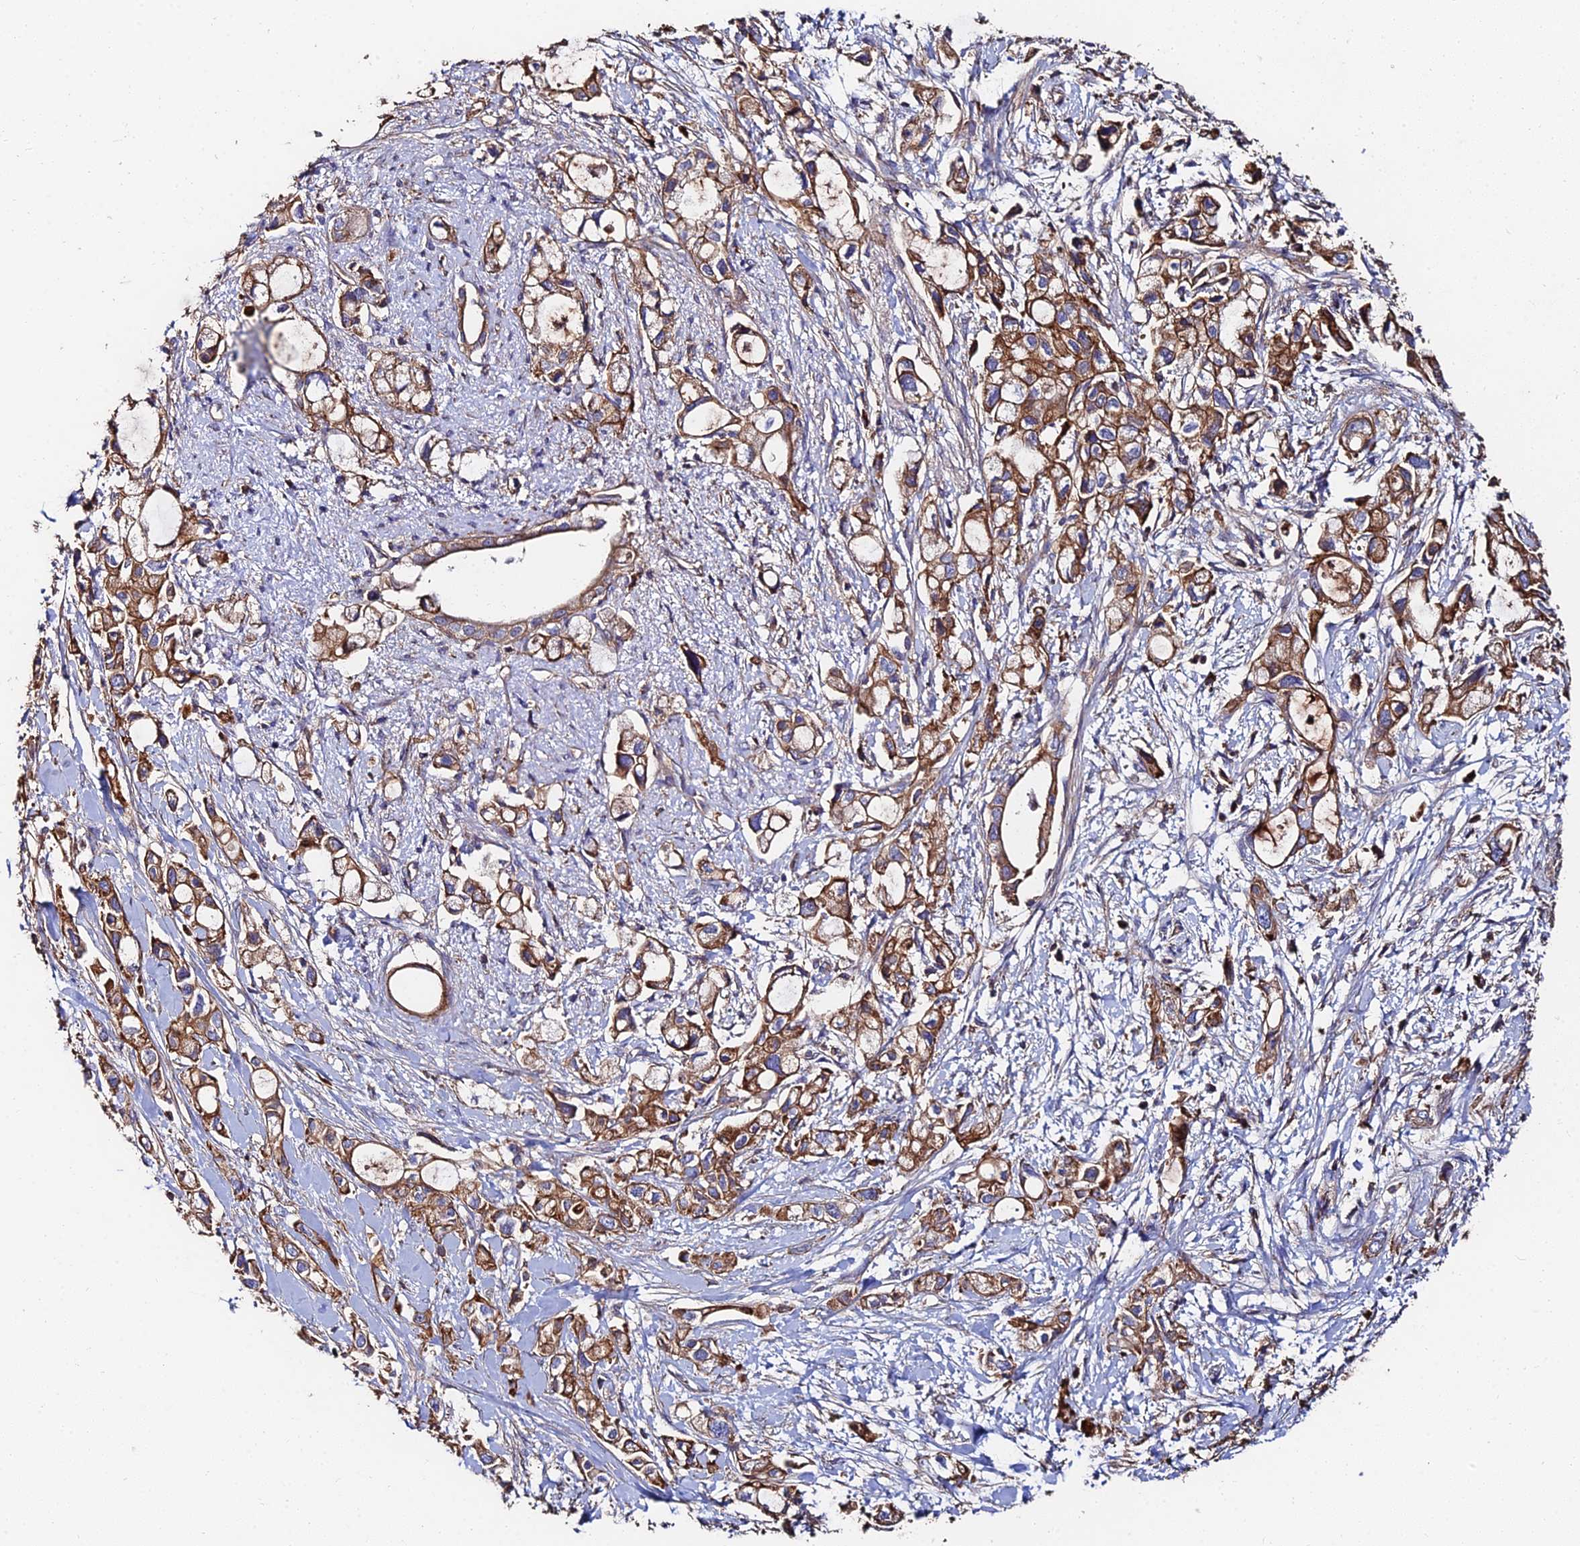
{"staining": {"intensity": "moderate", "quantity": "25%-75%", "location": "cytoplasmic/membranous"}, "tissue": "pancreatic cancer", "cell_type": "Tumor cells", "image_type": "cancer", "snomed": [{"axis": "morphology", "description": "Adenocarcinoma, NOS"}, {"axis": "topography", "description": "Pancreas"}], "caption": "There is medium levels of moderate cytoplasmic/membranous staining in tumor cells of pancreatic adenocarcinoma, as demonstrated by immunohistochemical staining (brown color).", "gene": "EXT1", "patient": {"sex": "female", "age": 56}}